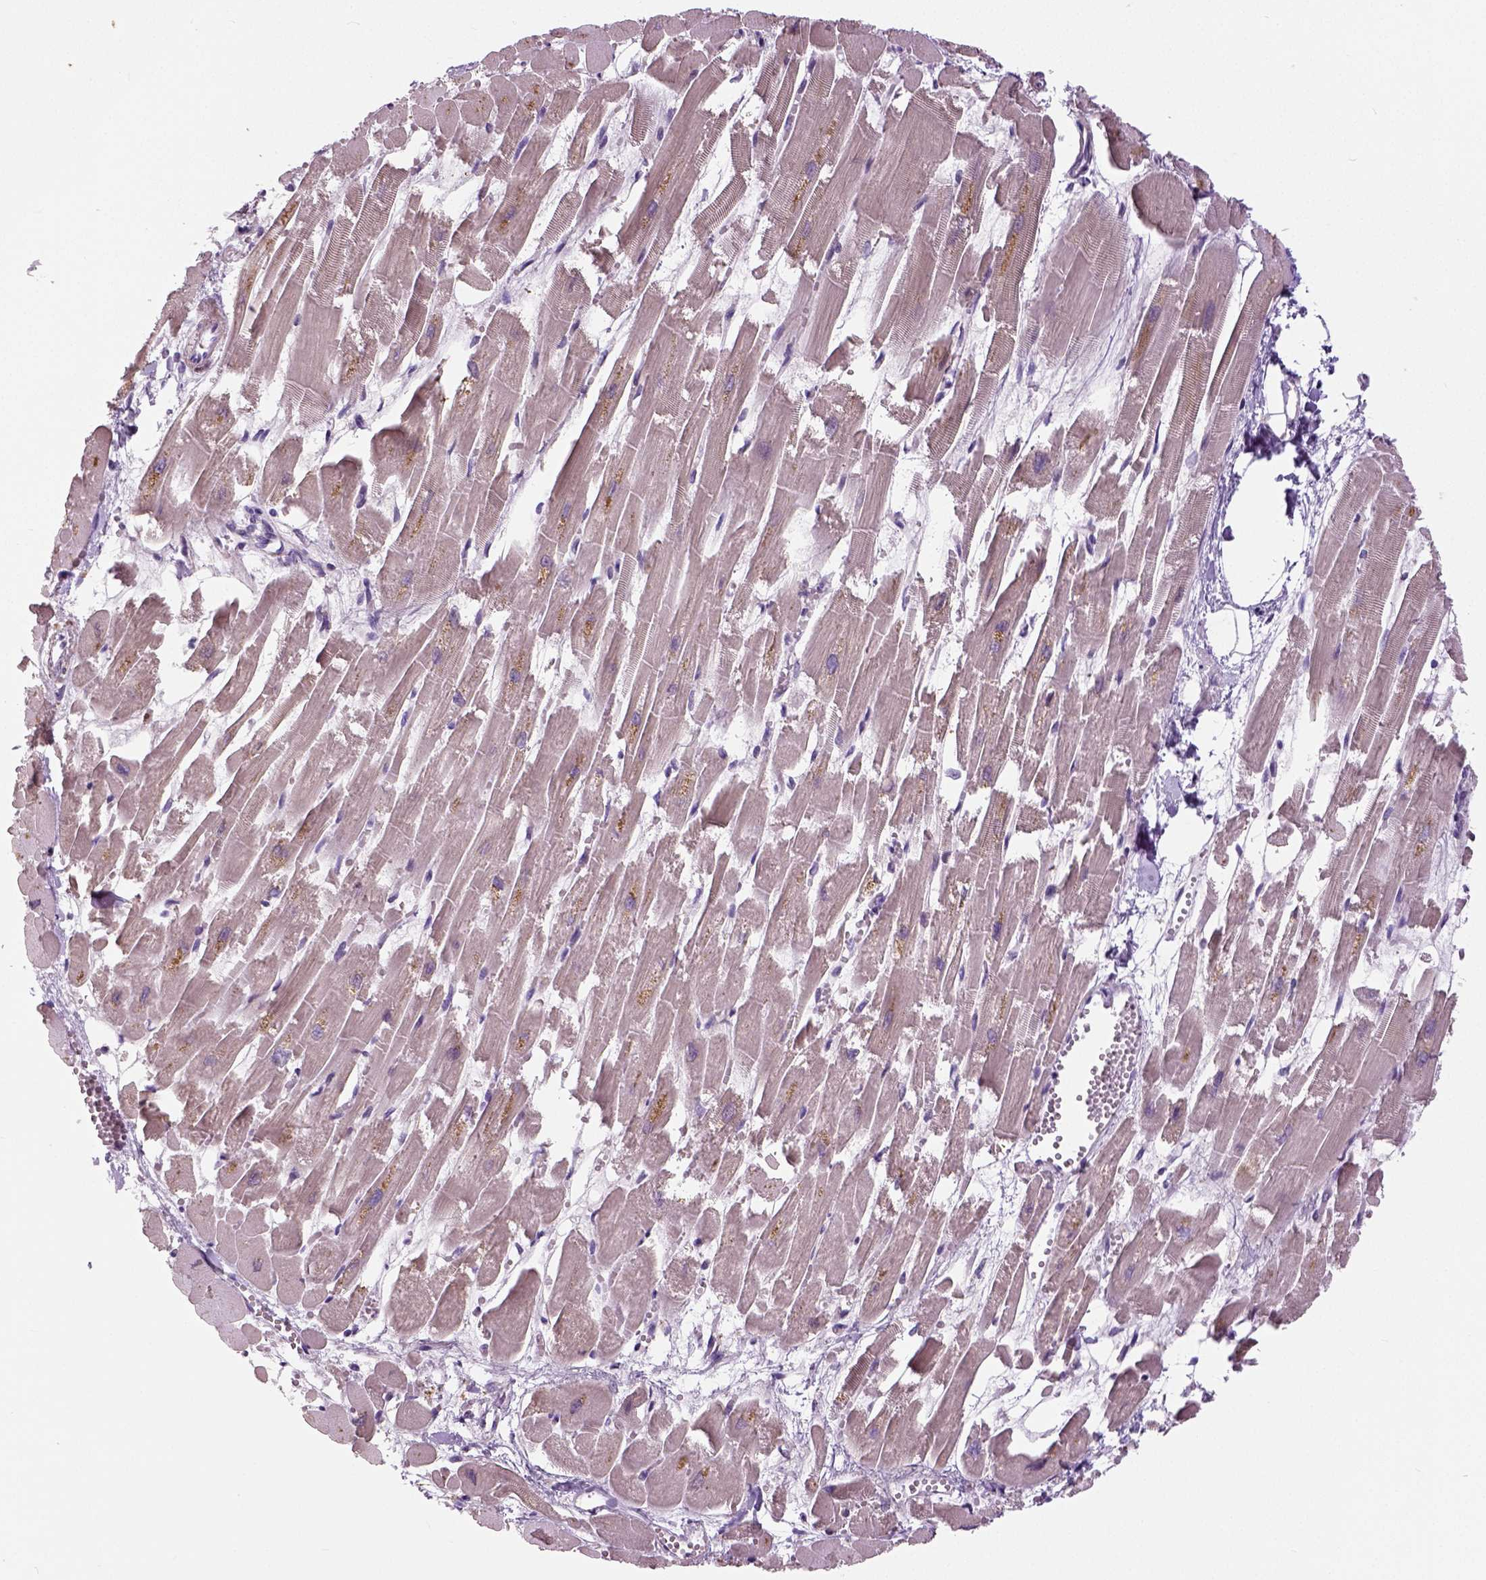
{"staining": {"intensity": "negative", "quantity": "none", "location": "none"}, "tissue": "heart muscle", "cell_type": "Cardiomyocytes", "image_type": "normal", "snomed": [{"axis": "morphology", "description": "Normal tissue, NOS"}, {"axis": "topography", "description": "Heart"}], "caption": "IHC of benign human heart muscle demonstrates no staining in cardiomyocytes.", "gene": "NECAB1", "patient": {"sex": "female", "age": 52}}